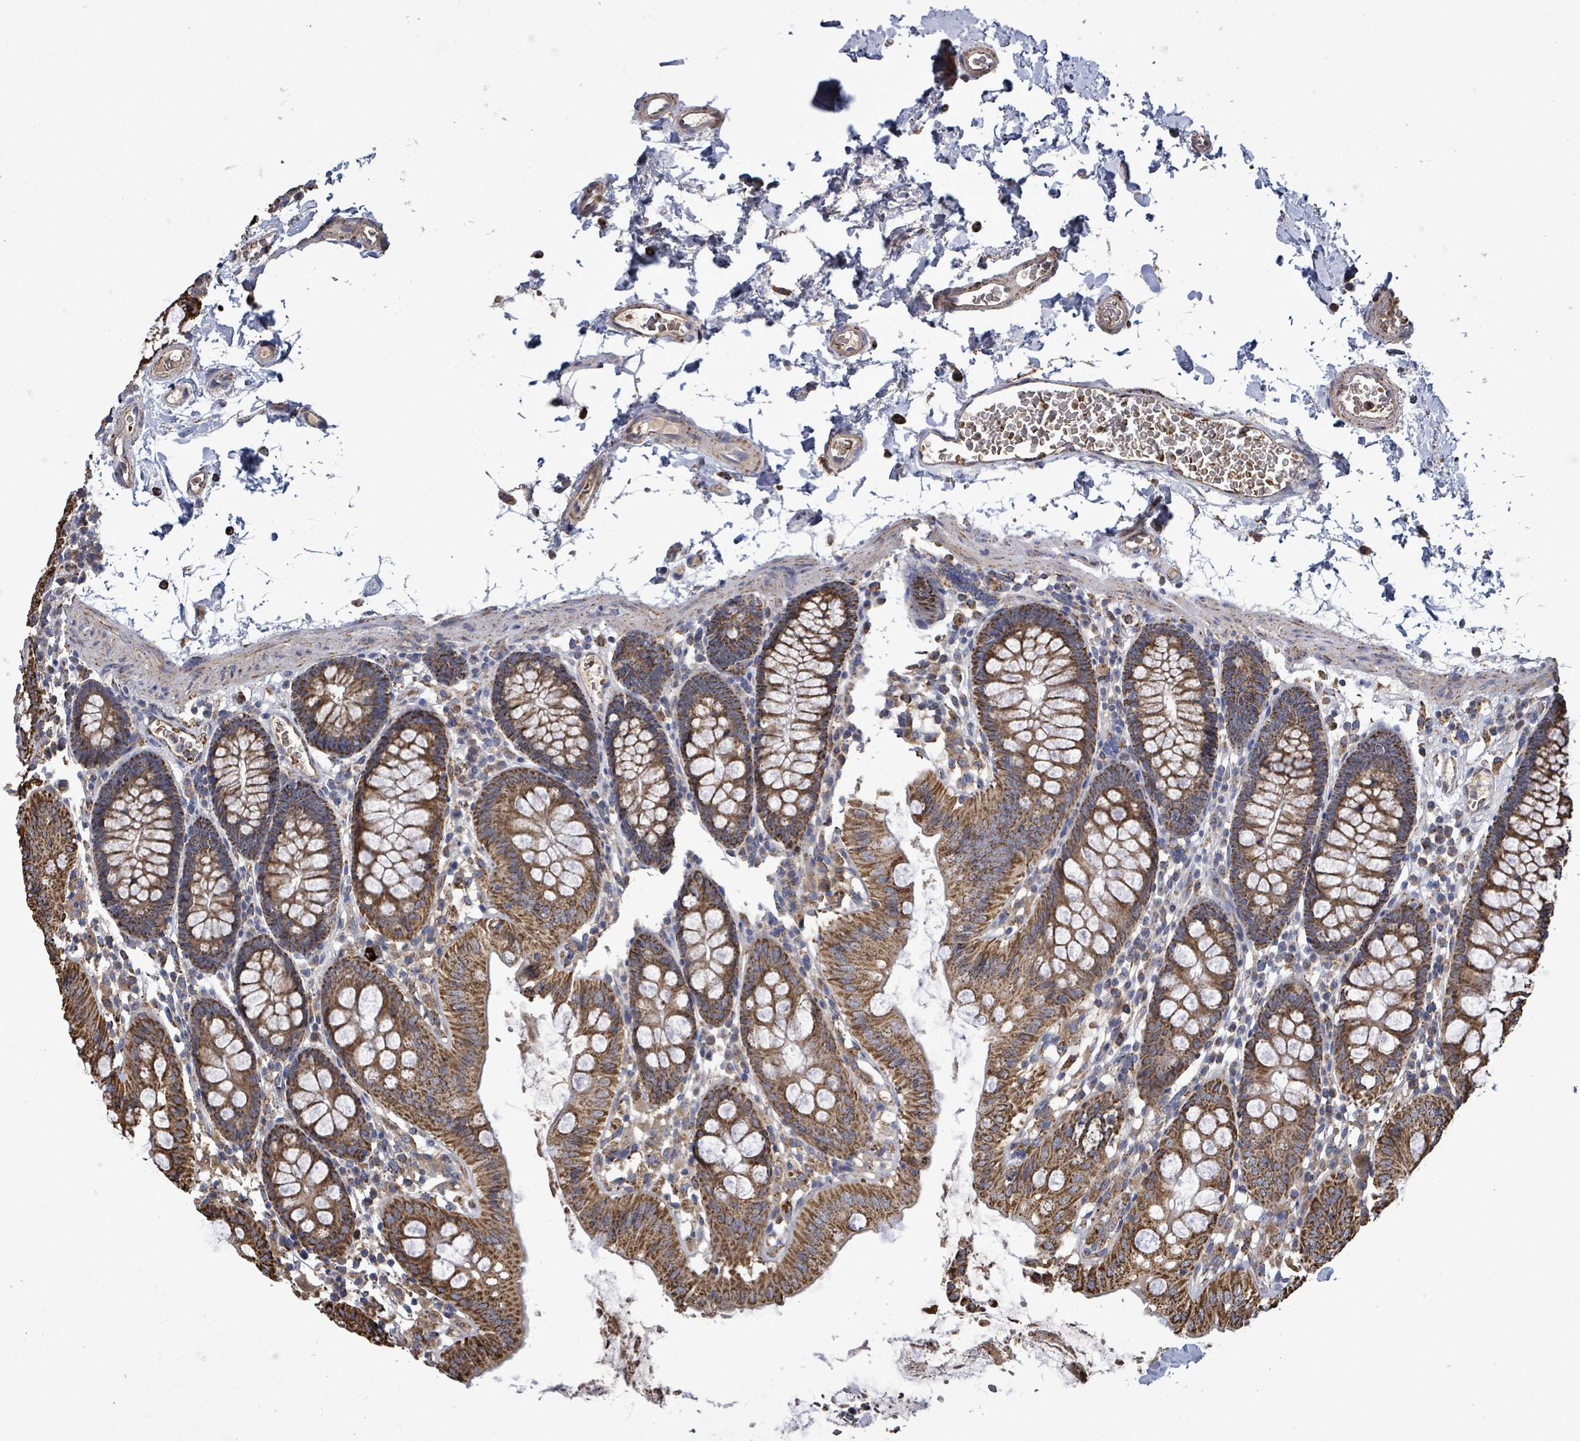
{"staining": {"intensity": "moderate", "quantity": ">75%", "location": "cytoplasmic/membranous"}, "tissue": "colon", "cell_type": "Endothelial cells", "image_type": "normal", "snomed": [{"axis": "morphology", "description": "Normal tissue, NOS"}, {"axis": "topography", "description": "Colon"}], "caption": "Immunohistochemistry (DAB (3,3'-diaminobenzidine)) staining of benign colon reveals moderate cytoplasmic/membranous protein expression in approximately >75% of endothelial cells.", "gene": "MTMR12", "patient": {"sex": "male", "age": 75}}